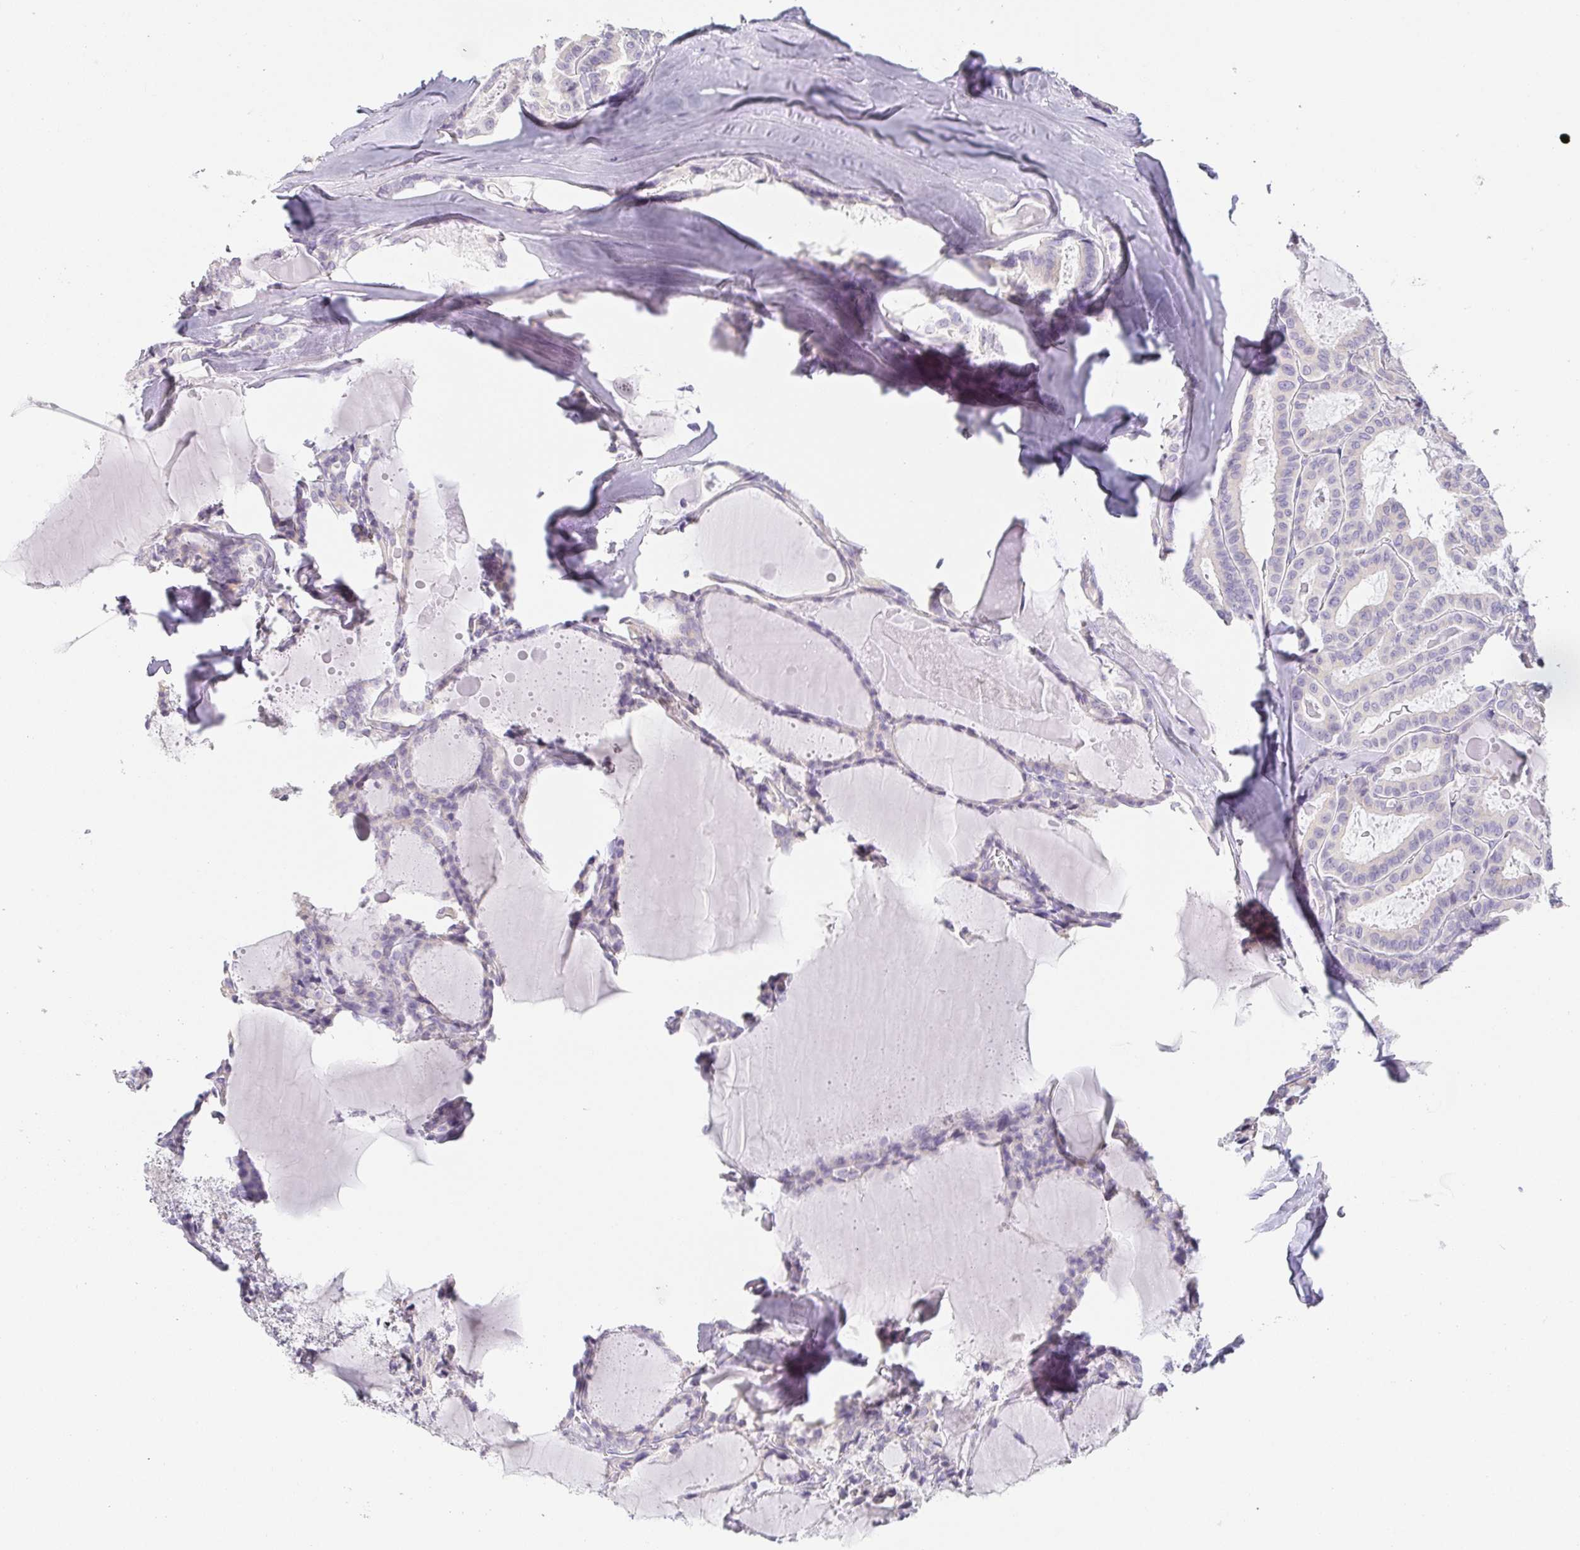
{"staining": {"intensity": "negative", "quantity": "none", "location": "none"}, "tissue": "thyroid cancer", "cell_type": "Tumor cells", "image_type": "cancer", "snomed": [{"axis": "morphology", "description": "Papillary adenocarcinoma, NOS"}, {"axis": "topography", "description": "Thyroid gland"}], "caption": "A high-resolution micrograph shows immunohistochemistry staining of papillary adenocarcinoma (thyroid), which shows no significant positivity in tumor cells.", "gene": "PRR27", "patient": {"sex": "male", "age": 87}}